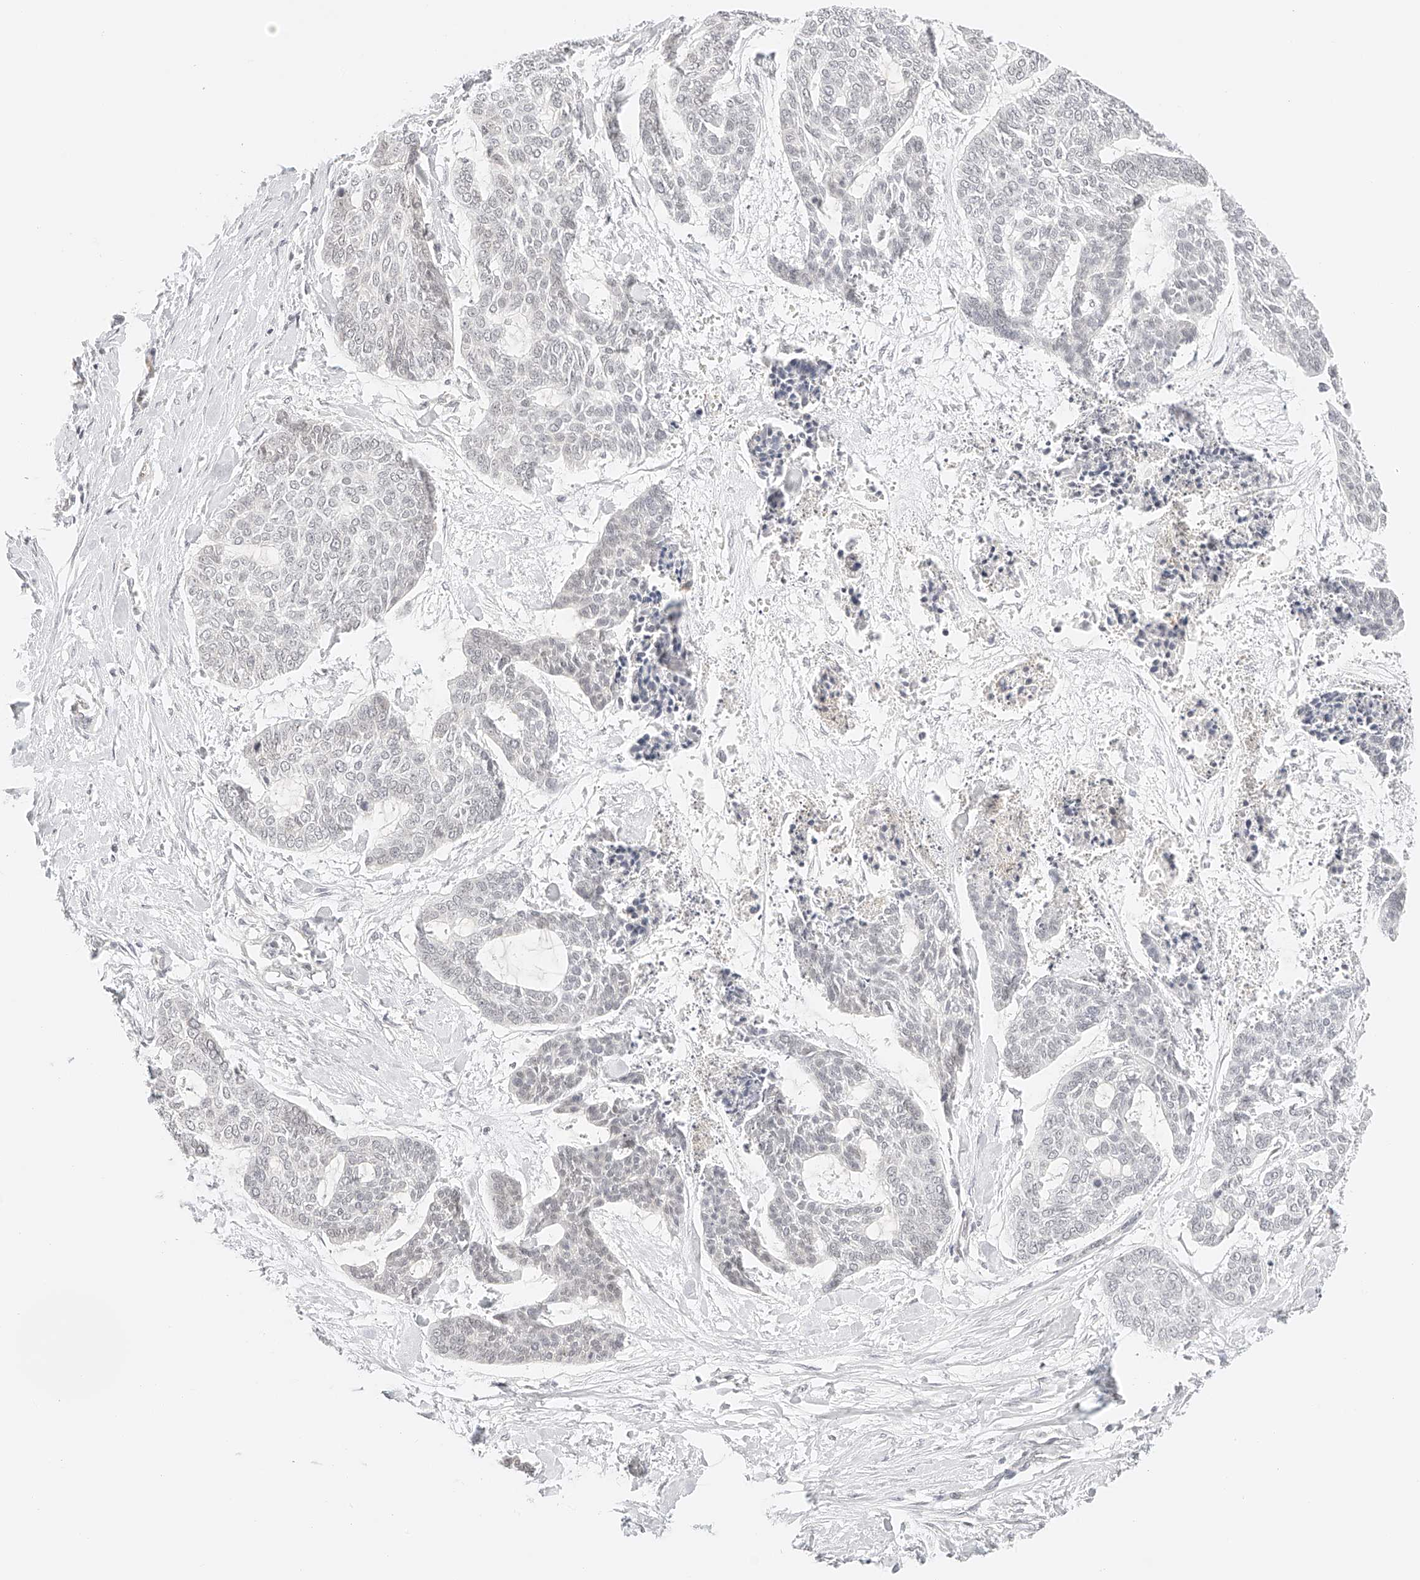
{"staining": {"intensity": "negative", "quantity": "none", "location": "none"}, "tissue": "skin cancer", "cell_type": "Tumor cells", "image_type": "cancer", "snomed": [{"axis": "morphology", "description": "Basal cell carcinoma"}, {"axis": "topography", "description": "Skin"}], "caption": "Skin basal cell carcinoma stained for a protein using immunohistochemistry (IHC) reveals no staining tumor cells.", "gene": "ZFP69", "patient": {"sex": "female", "age": 64}}